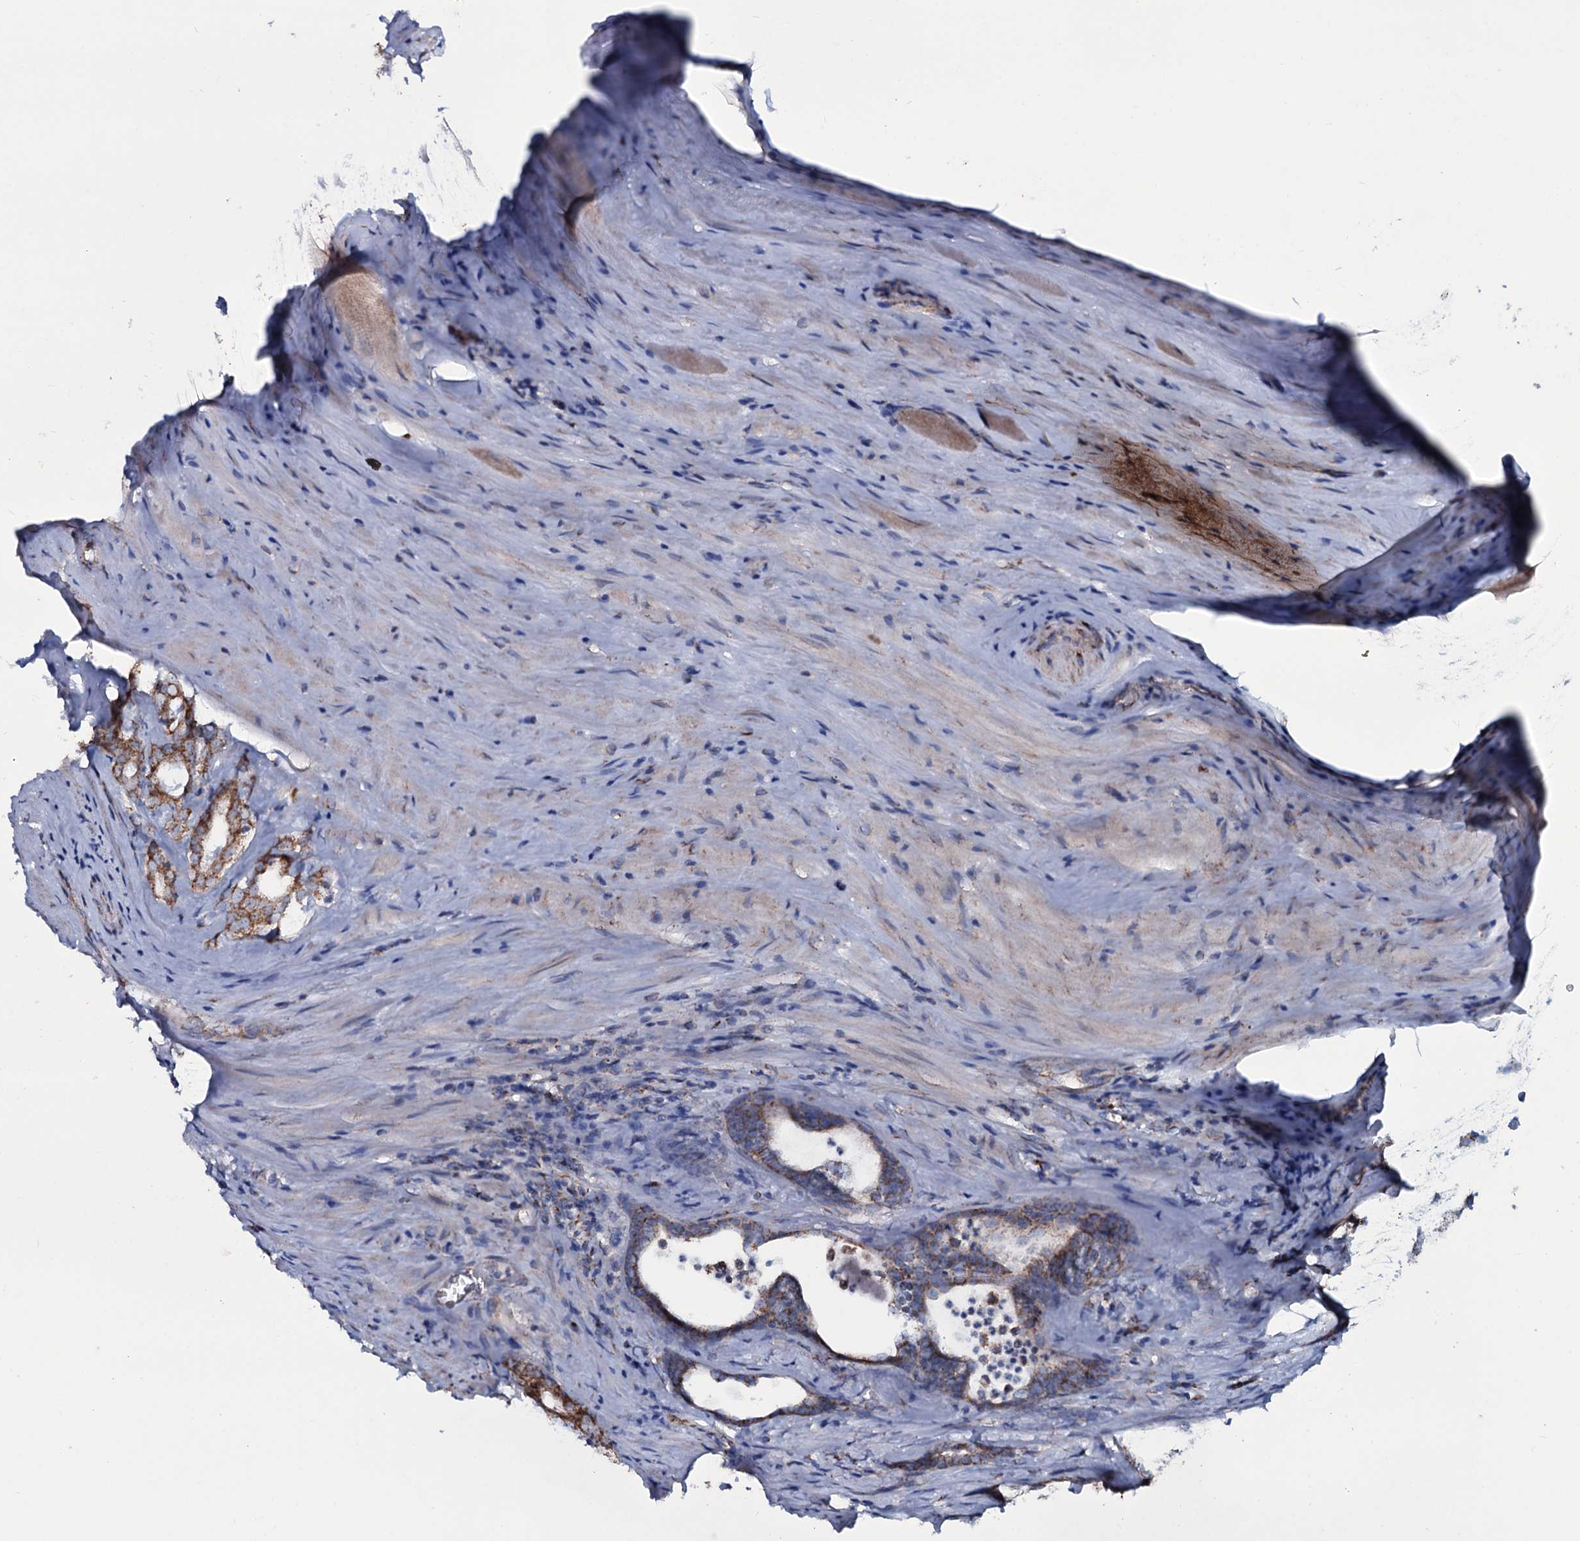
{"staining": {"intensity": "strong", "quantity": ">75%", "location": "cytoplasmic/membranous"}, "tissue": "prostate cancer", "cell_type": "Tumor cells", "image_type": "cancer", "snomed": [{"axis": "morphology", "description": "Adenocarcinoma, High grade"}, {"axis": "topography", "description": "Prostate"}], "caption": "Protein staining of adenocarcinoma (high-grade) (prostate) tissue demonstrates strong cytoplasmic/membranous positivity in about >75% of tumor cells. Using DAB (3,3'-diaminobenzidine) (brown) and hematoxylin (blue) stains, captured at high magnification using brightfield microscopy.", "gene": "MRPS35", "patient": {"sex": "male", "age": 63}}